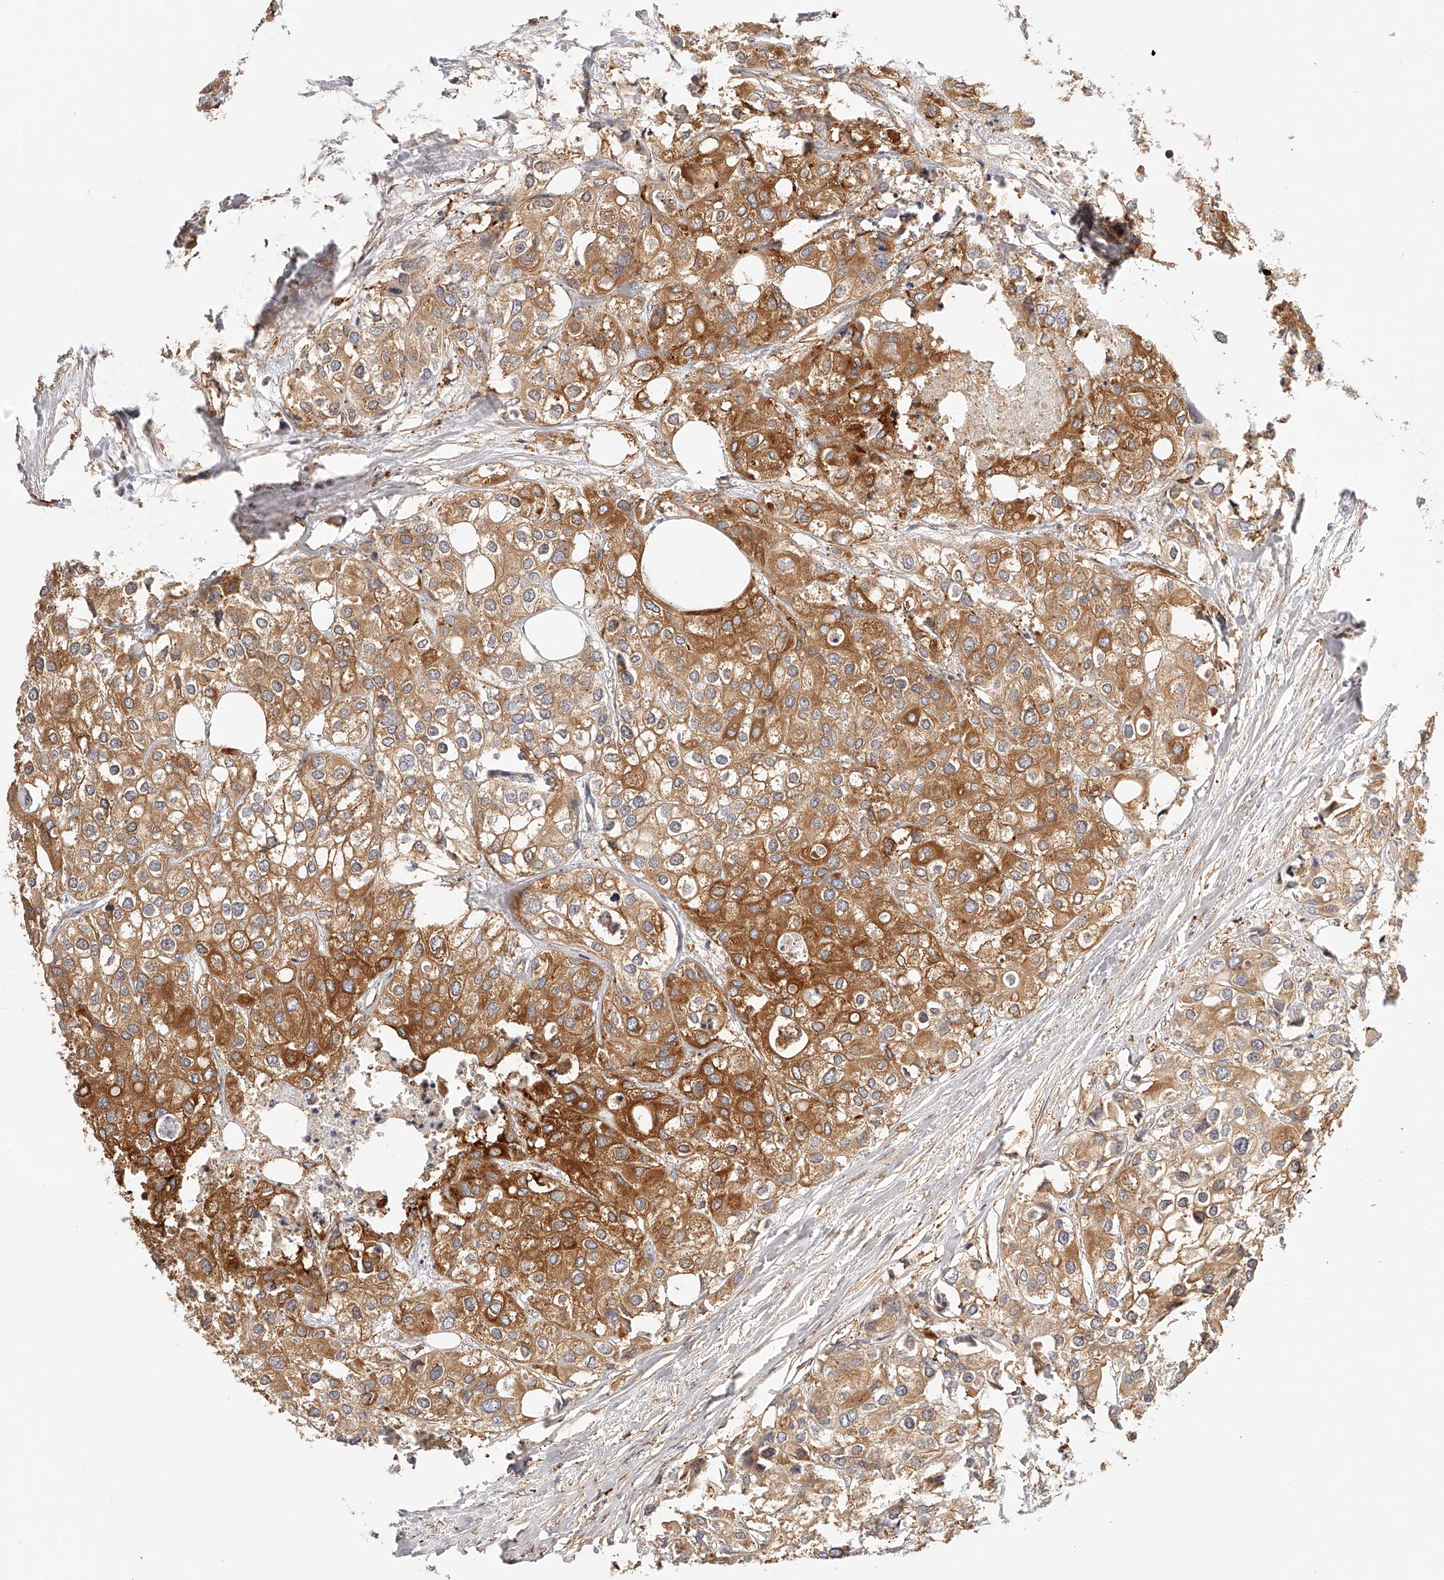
{"staining": {"intensity": "strong", "quantity": ">75%", "location": "cytoplasmic/membranous"}, "tissue": "urothelial cancer", "cell_type": "Tumor cells", "image_type": "cancer", "snomed": [{"axis": "morphology", "description": "Urothelial carcinoma, High grade"}, {"axis": "topography", "description": "Urinary bladder"}], "caption": "Approximately >75% of tumor cells in urothelial cancer display strong cytoplasmic/membranous protein positivity as visualized by brown immunohistochemical staining.", "gene": "SYNC", "patient": {"sex": "male", "age": 64}}